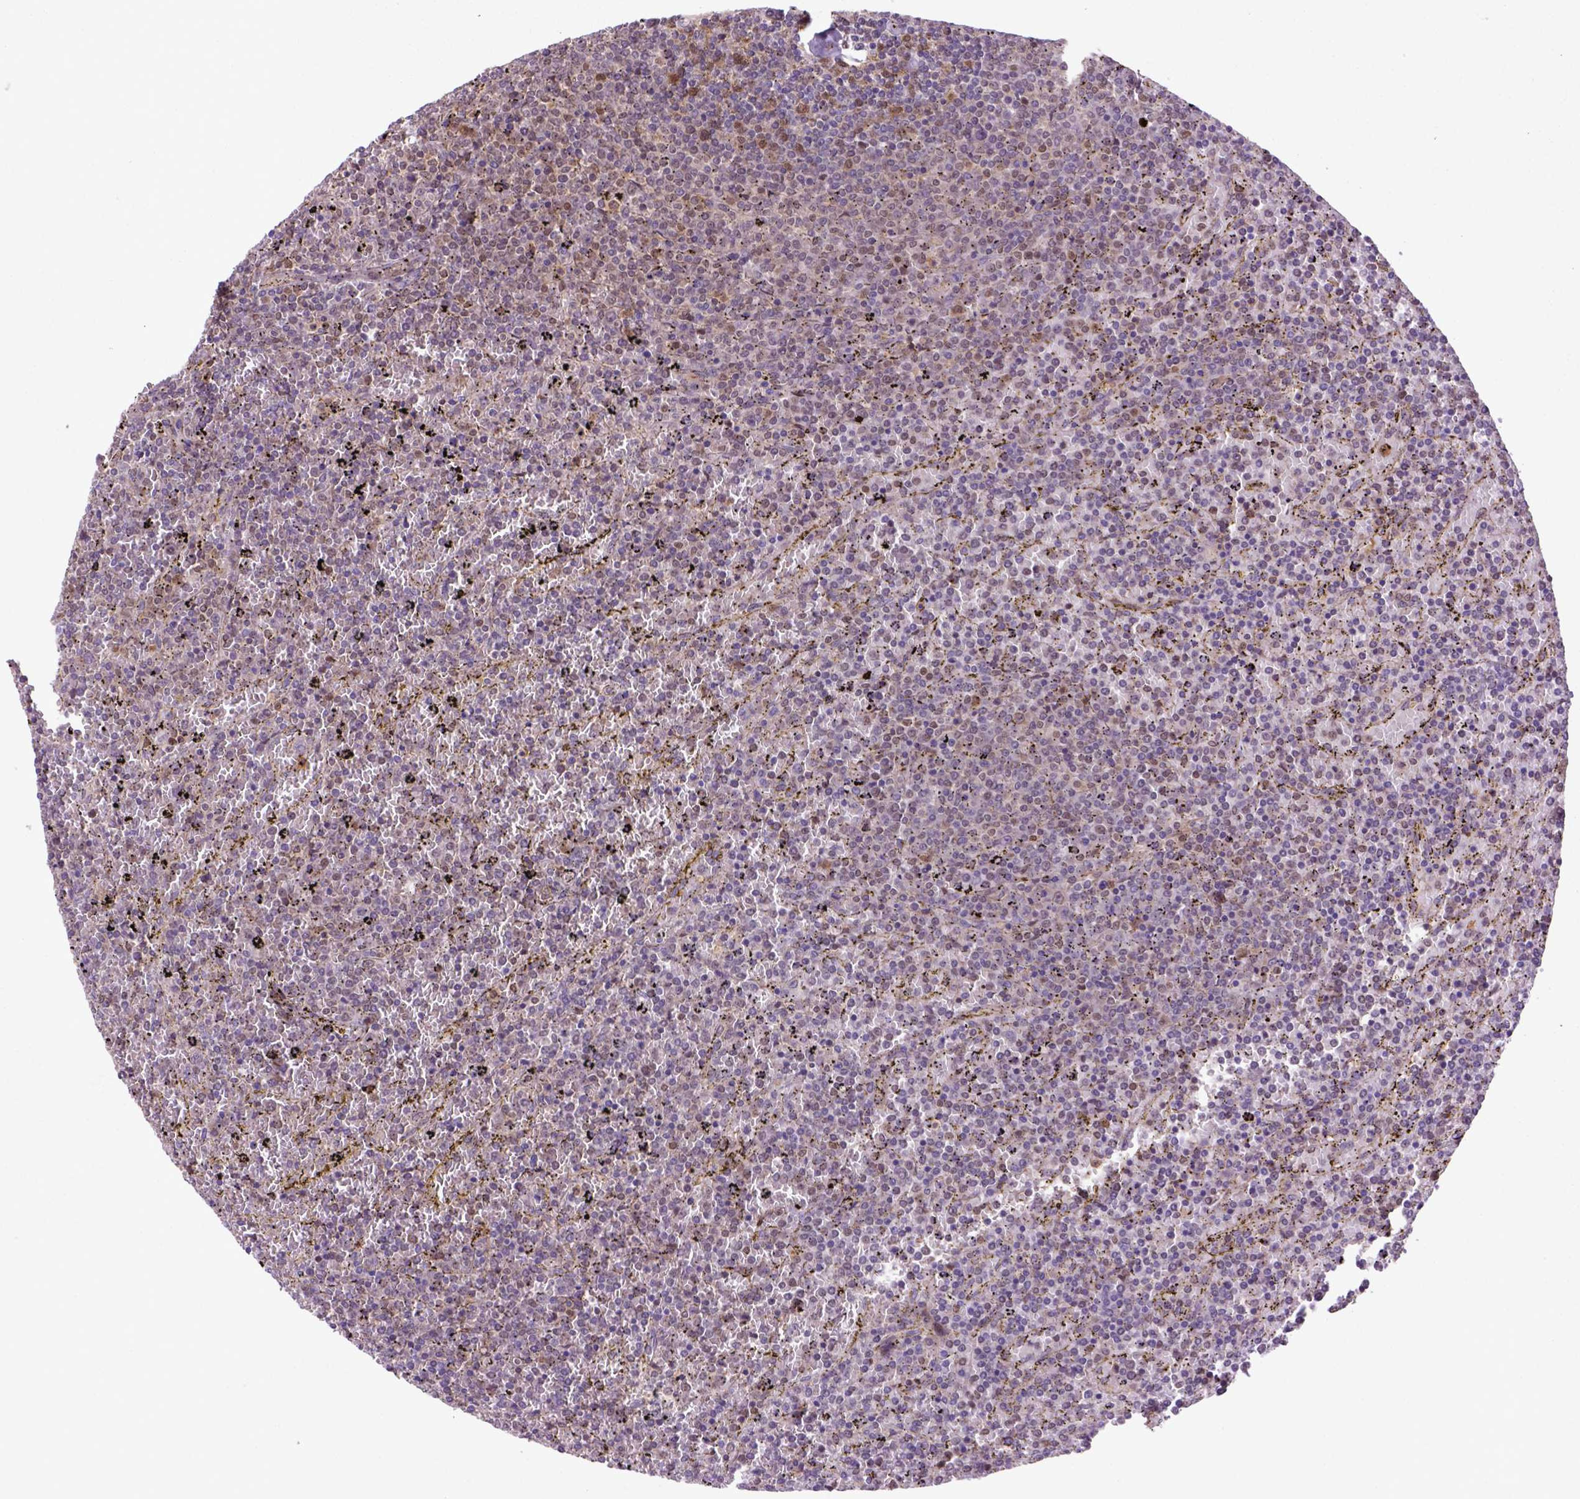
{"staining": {"intensity": "weak", "quantity": "25%-75%", "location": "cytoplasmic/membranous"}, "tissue": "lymphoma", "cell_type": "Tumor cells", "image_type": "cancer", "snomed": [{"axis": "morphology", "description": "Malignant lymphoma, non-Hodgkin's type, Low grade"}, {"axis": "topography", "description": "Spleen"}], "caption": "This image demonstrates immunohistochemistry (IHC) staining of human lymphoma, with low weak cytoplasmic/membranous expression in about 25%-75% of tumor cells.", "gene": "HSPBP1", "patient": {"sex": "female", "age": 77}}